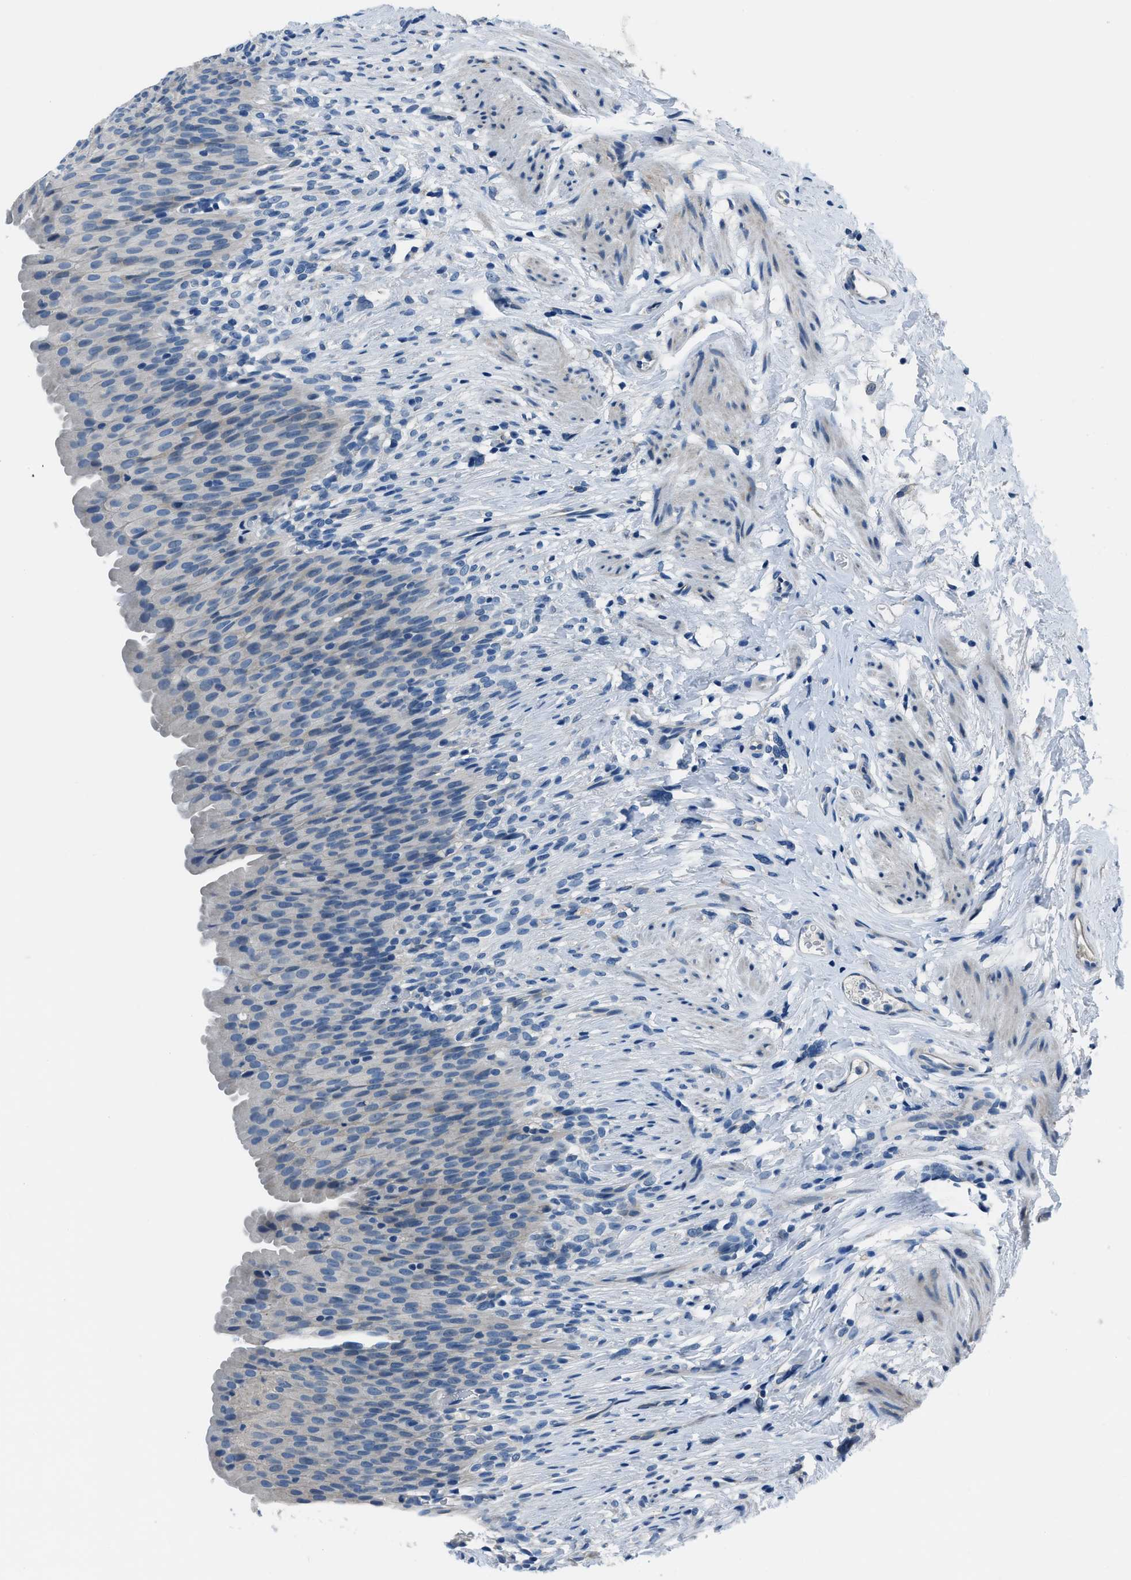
{"staining": {"intensity": "negative", "quantity": "none", "location": "none"}, "tissue": "urinary bladder", "cell_type": "Urothelial cells", "image_type": "normal", "snomed": [{"axis": "morphology", "description": "Normal tissue, NOS"}, {"axis": "topography", "description": "Urinary bladder"}], "caption": "Photomicrograph shows no protein positivity in urothelial cells of normal urinary bladder.", "gene": "GJA3", "patient": {"sex": "female", "age": 79}}